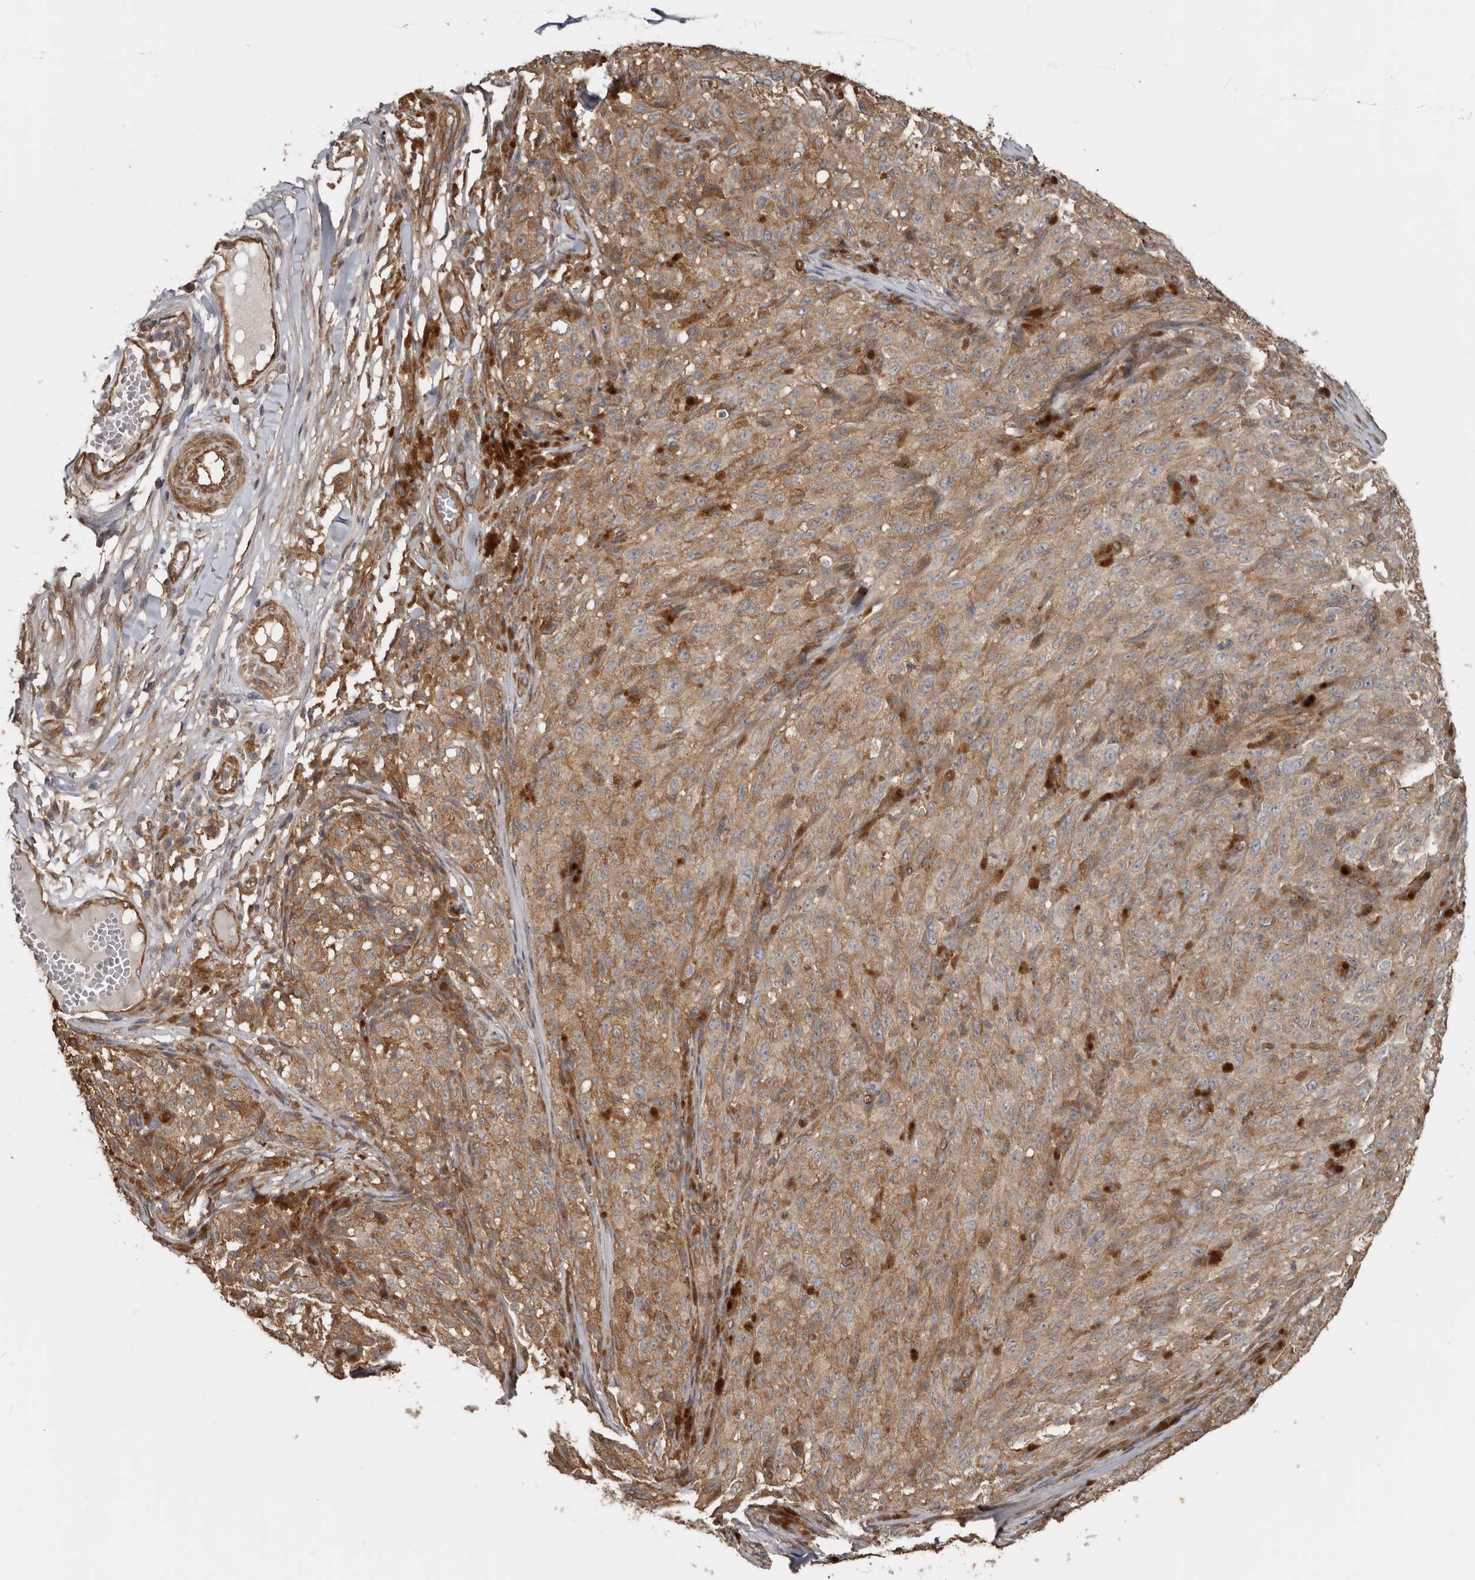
{"staining": {"intensity": "moderate", "quantity": "25%-75%", "location": "cytoplasmic/membranous"}, "tissue": "melanoma", "cell_type": "Tumor cells", "image_type": "cancer", "snomed": [{"axis": "morphology", "description": "Malignant melanoma, NOS"}, {"axis": "topography", "description": "Skin"}], "caption": "Tumor cells display moderate cytoplasmic/membranous expression in approximately 25%-75% of cells in malignant melanoma.", "gene": "EXOC3L1", "patient": {"sex": "female", "age": 82}}